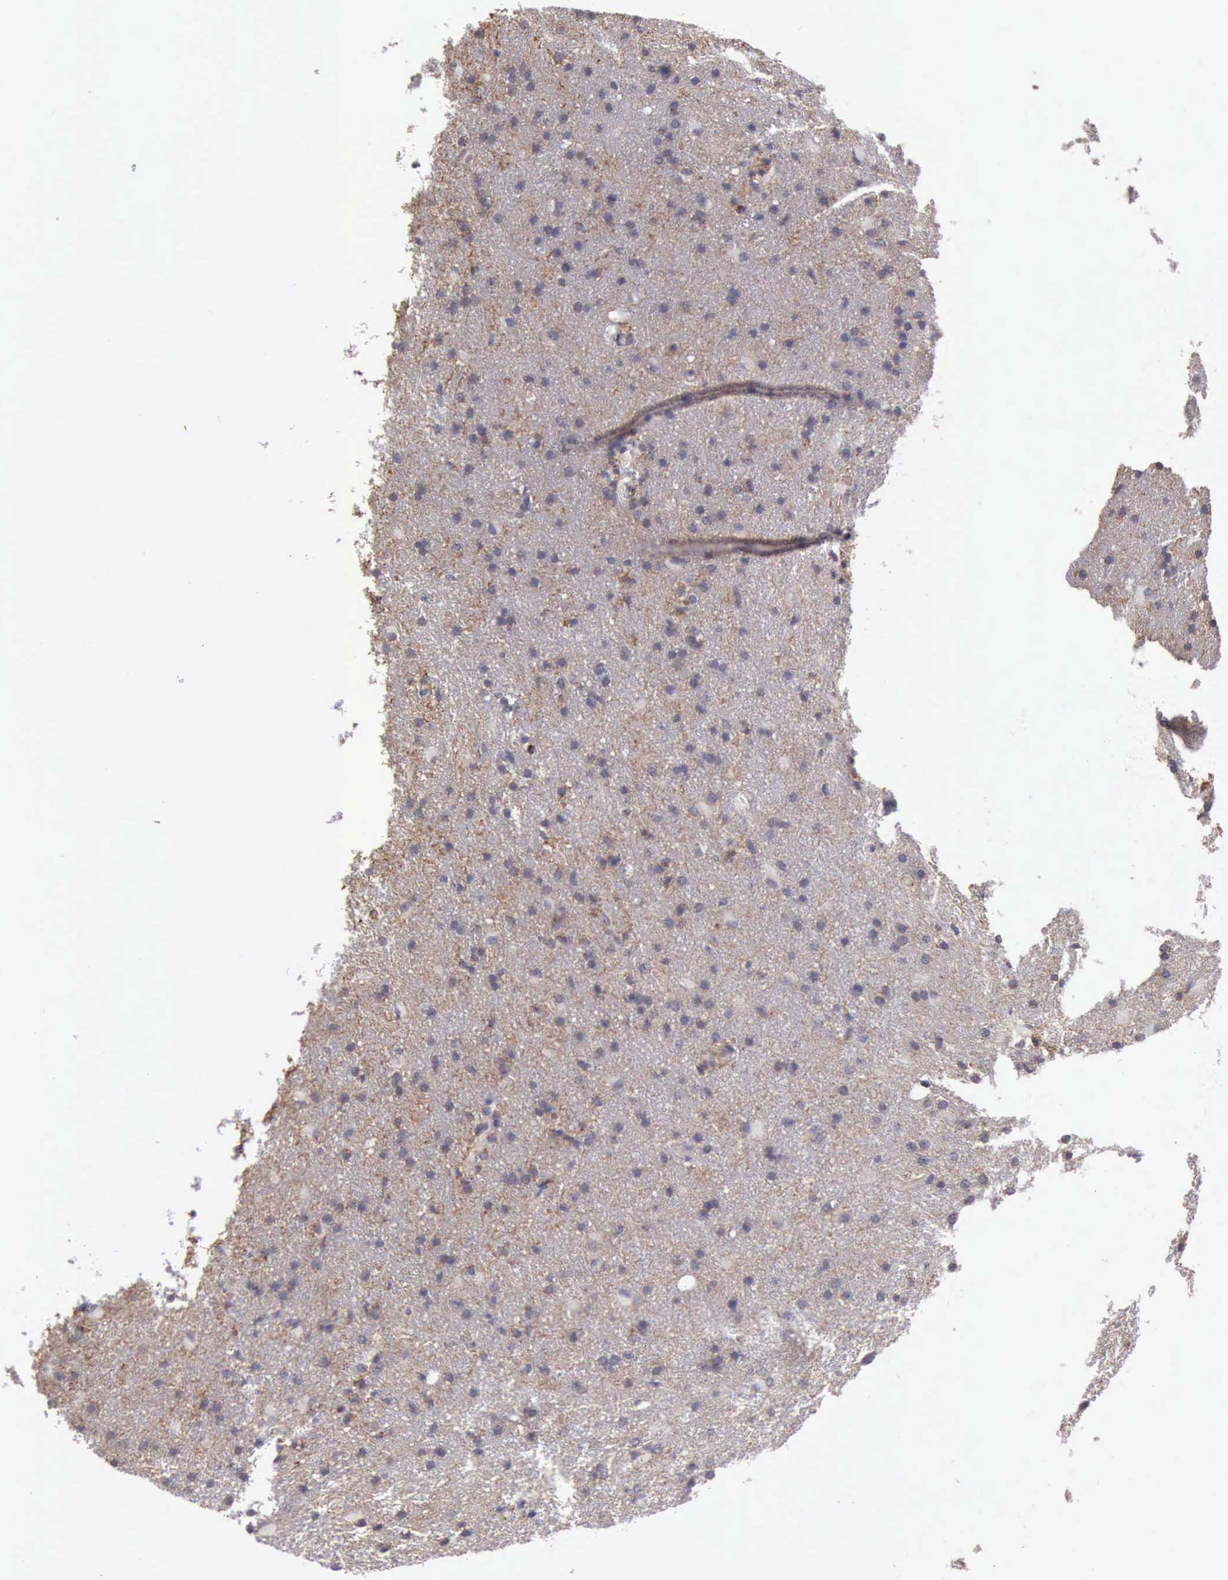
{"staining": {"intensity": "negative", "quantity": "none", "location": "none"}, "tissue": "glioma", "cell_type": "Tumor cells", "image_type": "cancer", "snomed": [{"axis": "morphology", "description": "Glioma, malignant, High grade"}, {"axis": "topography", "description": "Brain"}], "caption": "A micrograph of human high-grade glioma (malignant) is negative for staining in tumor cells.", "gene": "KCND1", "patient": {"sex": "male", "age": 68}}